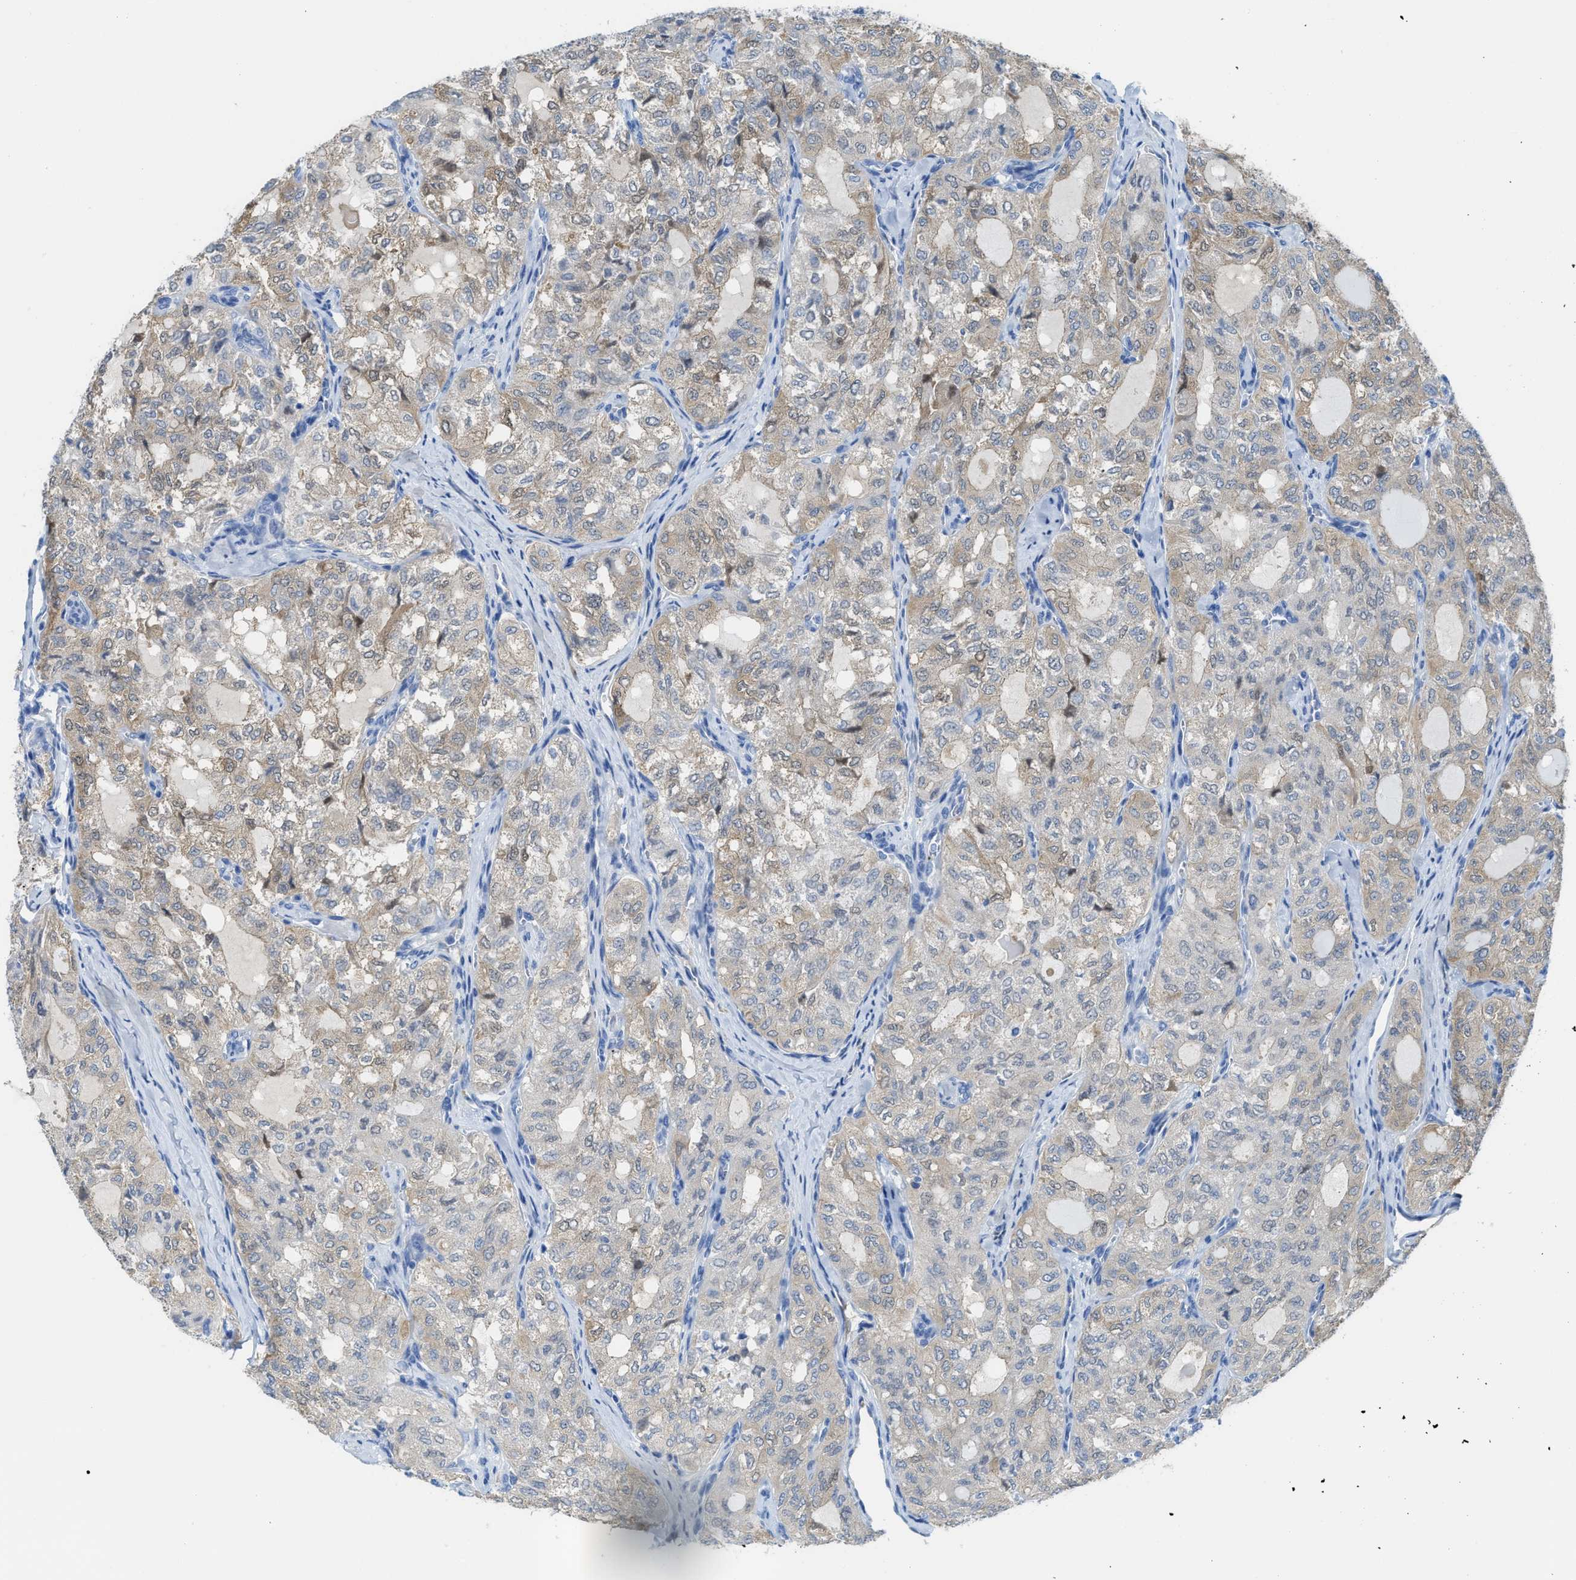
{"staining": {"intensity": "weak", "quantity": "25%-75%", "location": "cytoplasmic/membranous"}, "tissue": "thyroid cancer", "cell_type": "Tumor cells", "image_type": "cancer", "snomed": [{"axis": "morphology", "description": "Follicular adenoma carcinoma, NOS"}, {"axis": "topography", "description": "Thyroid gland"}], "caption": "Thyroid cancer stained with a brown dye displays weak cytoplasmic/membranous positive expression in approximately 25%-75% of tumor cells.", "gene": "ASS1", "patient": {"sex": "male", "age": 75}}